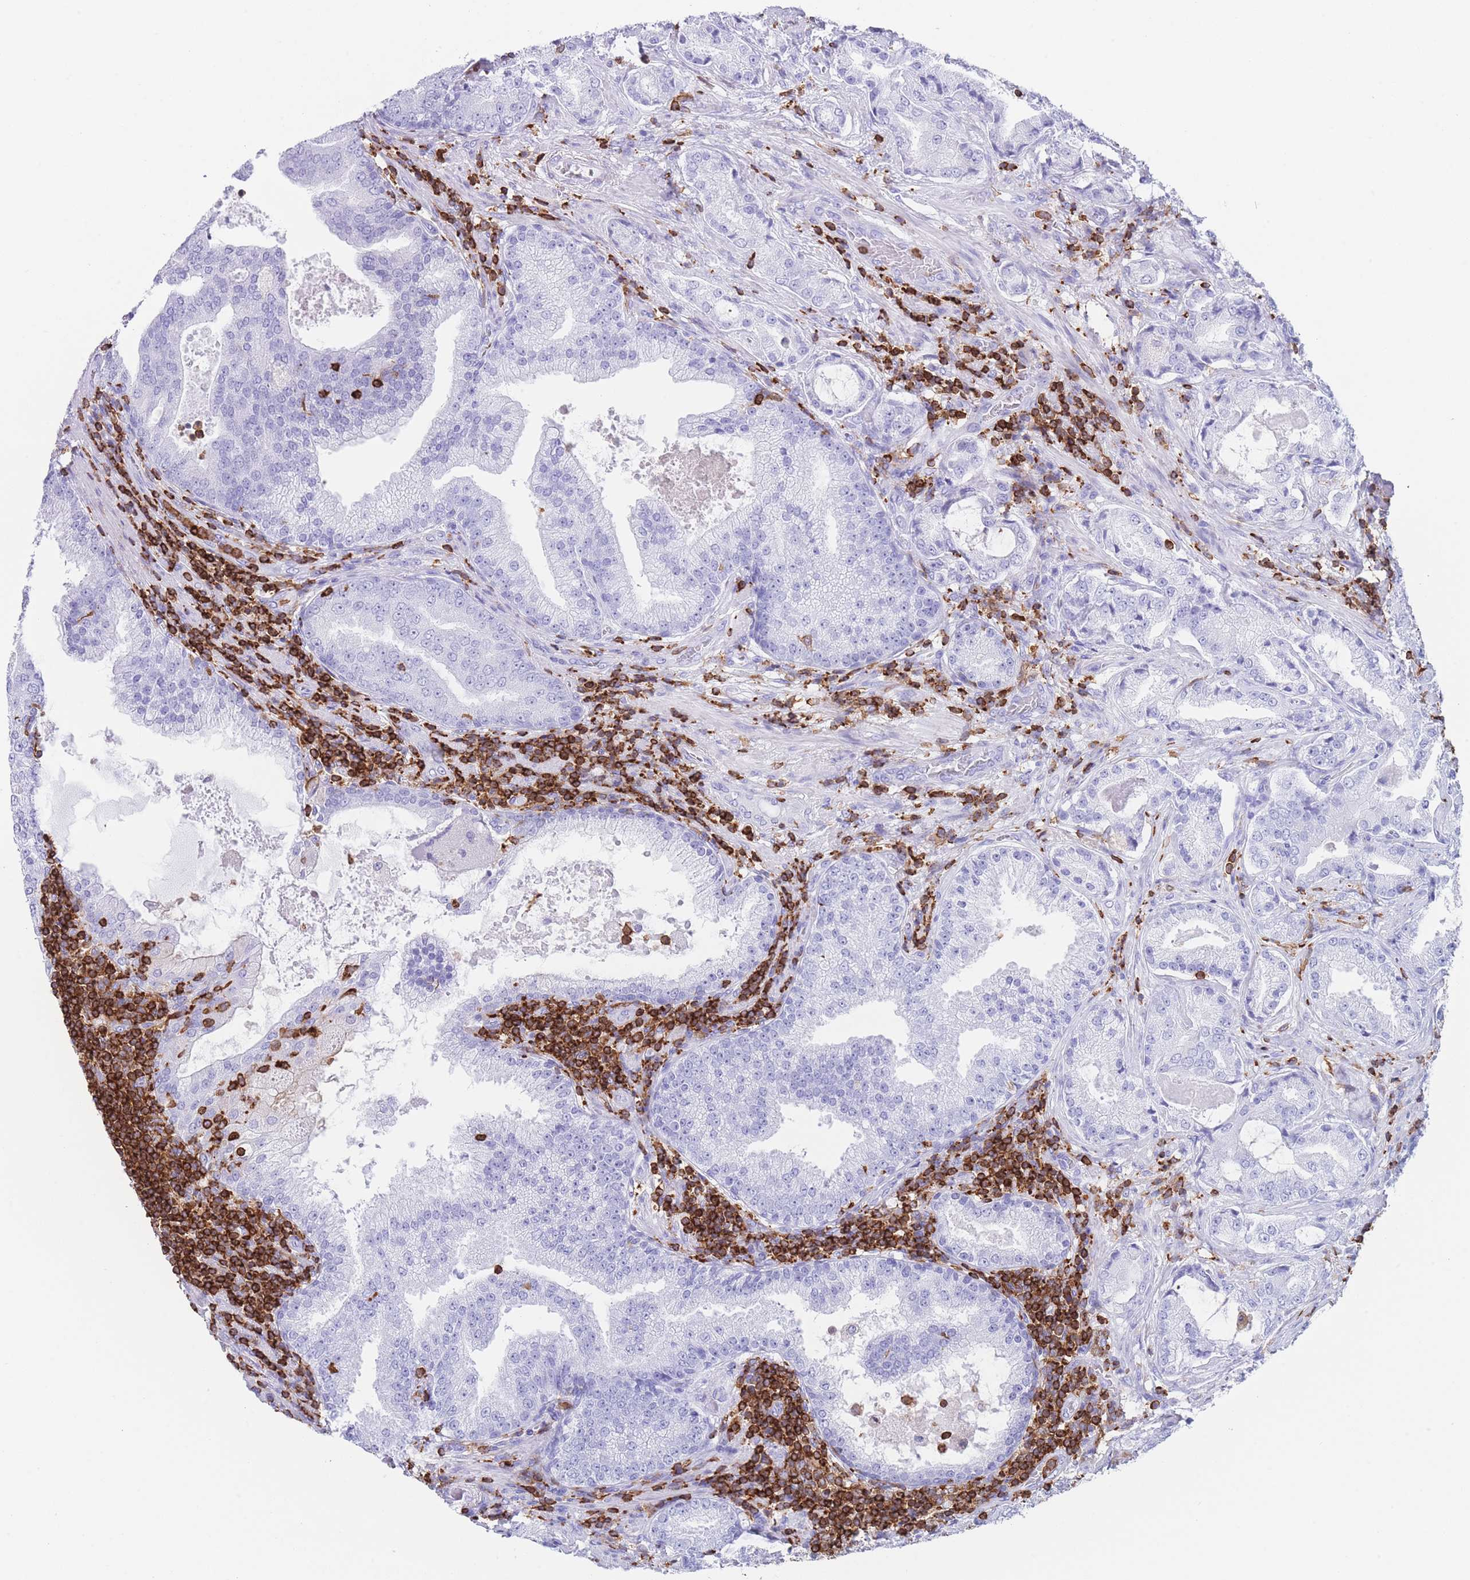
{"staining": {"intensity": "negative", "quantity": "none", "location": "none"}, "tissue": "prostate cancer", "cell_type": "Tumor cells", "image_type": "cancer", "snomed": [{"axis": "morphology", "description": "Adenocarcinoma, High grade"}, {"axis": "topography", "description": "Prostate"}], "caption": "There is no significant positivity in tumor cells of prostate cancer (high-grade adenocarcinoma). (Brightfield microscopy of DAB (3,3'-diaminobenzidine) immunohistochemistry (IHC) at high magnification).", "gene": "CORO1A", "patient": {"sex": "male", "age": 68}}